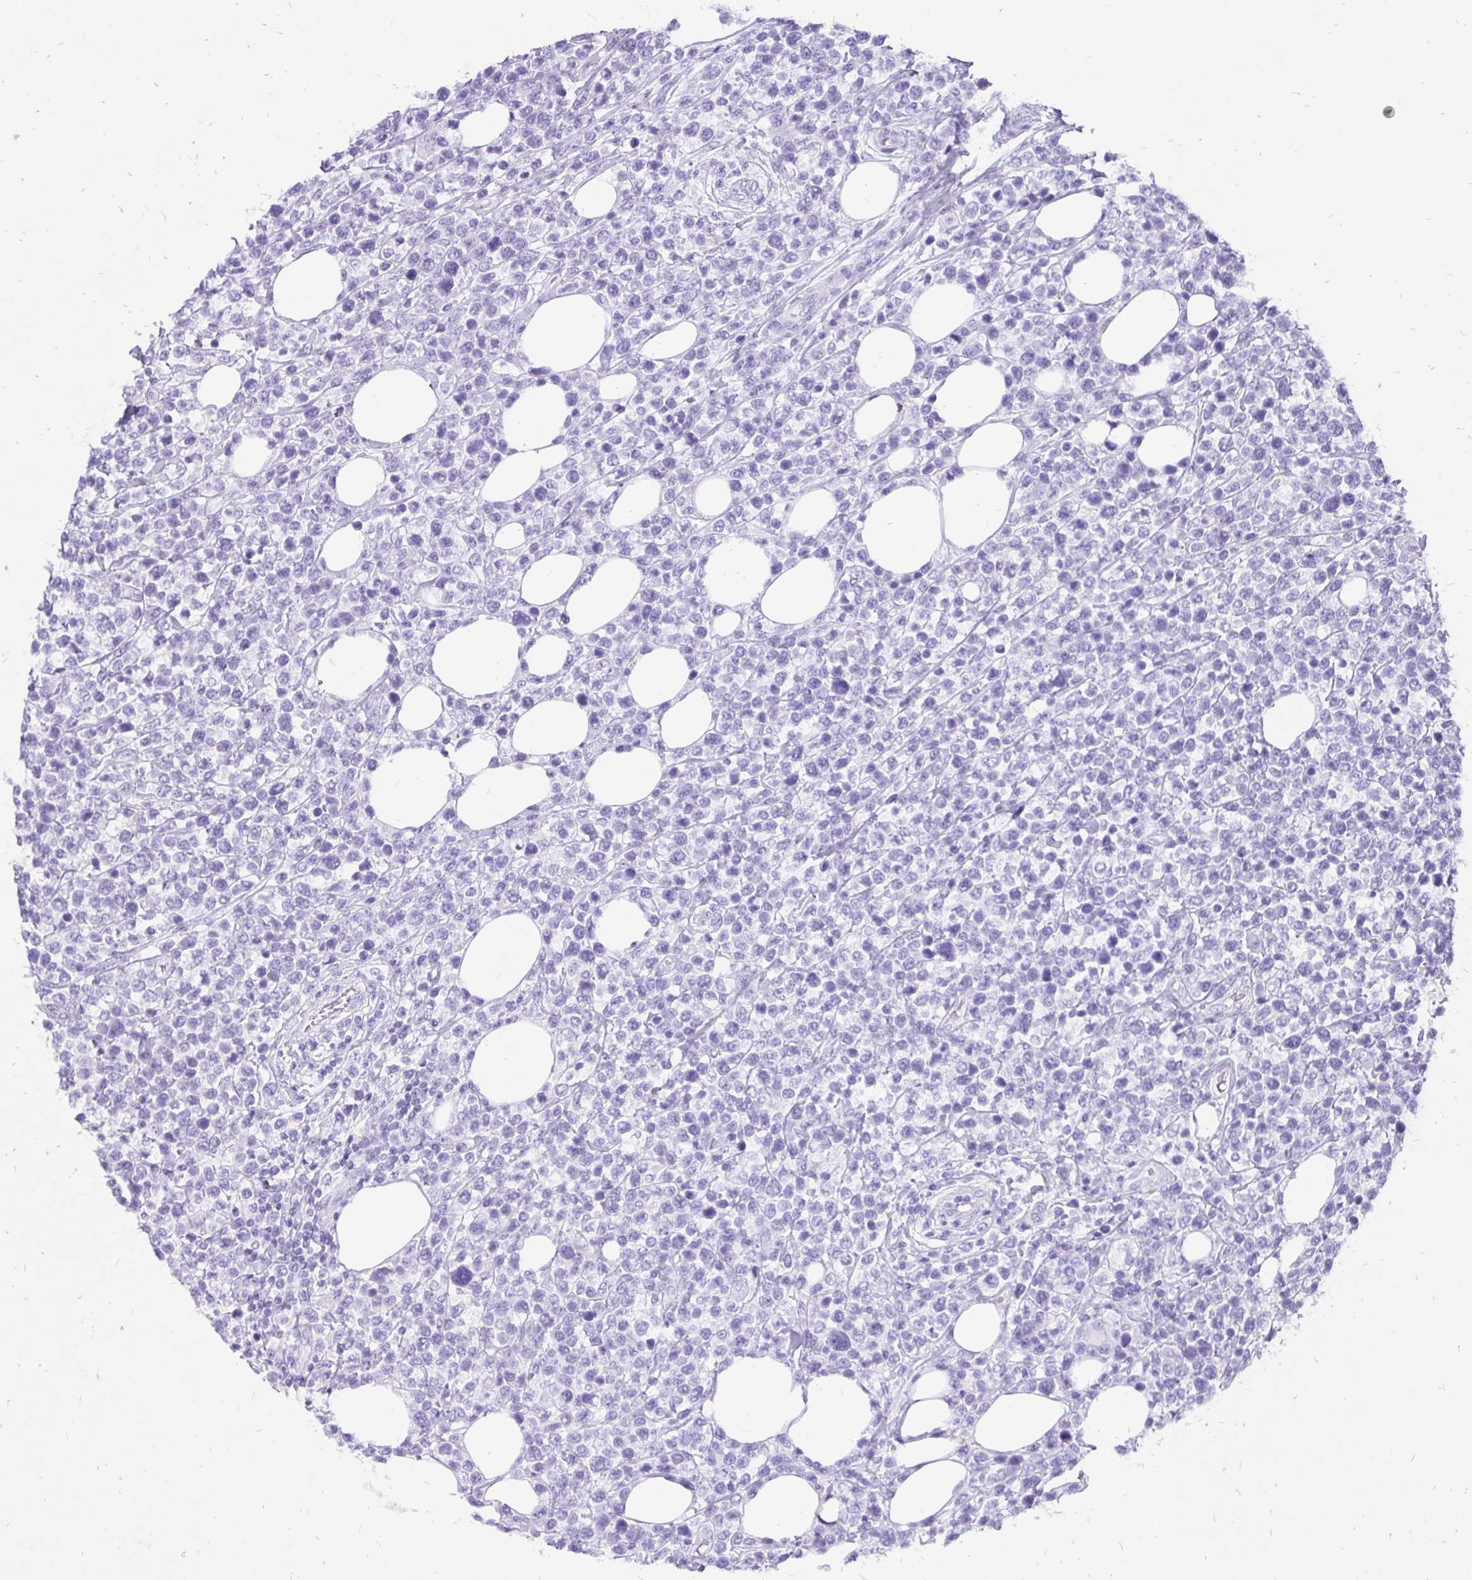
{"staining": {"intensity": "negative", "quantity": "none", "location": "none"}, "tissue": "lymphoma", "cell_type": "Tumor cells", "image_type": "cancer", "snomed": [{"axis": "morphology", "description": "Malignant lymphoma, non-Hodgkin's type, Low grade"}, {"axis": "topography", "description": "Lymph node"}], "caption": "A high-resolution histopathology image shows immunohistochemistry staining of lymphoma, which shows no significant positivity in tumor cells.", "gene": "KRT13", "patient": {"sex": "male", "age": 60}}